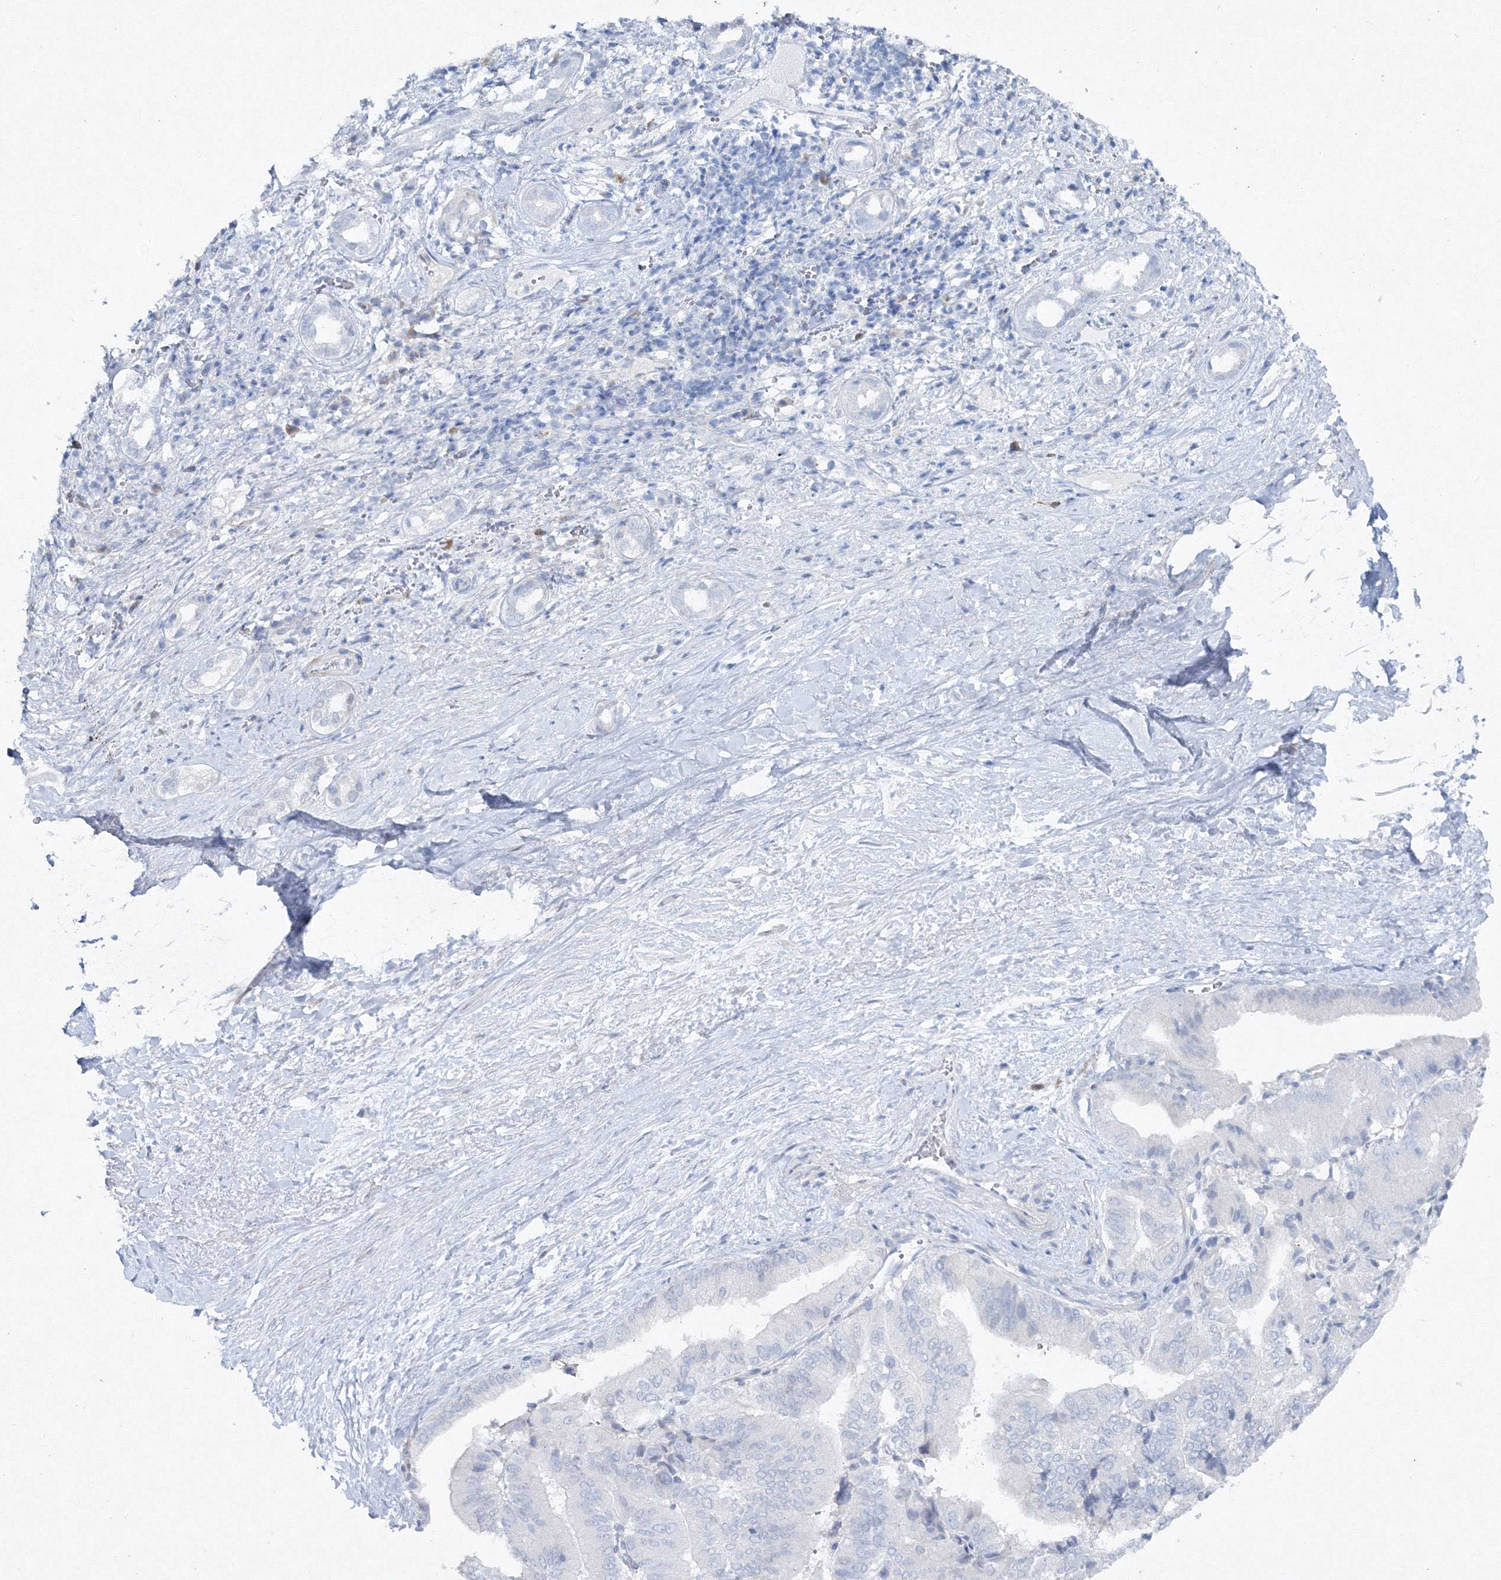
{"staining": {"intensity": "negative", "quantity": "none", "location": "none"}, "tissue": "liver cancer", "cell_type": "Tumor cells", "image_type": "cancer", "snomed": [{"axis": "morphology", "description": "Cholangiocarcinoma"}, {"axis": "topography", "description": "Liver"}], "caption": "Tumor cells show no significant protein positivity in cholangiocarcinoma (liver). The staining was performed using DAB (3,3'-diaminobenzidine) to visualize the protein expression in brown, while the nuclei were stained in blue with hematoxylin (Magnification: 20x).", "gene": "GCKR", "patient": {"sex": "female", "age": 75}}